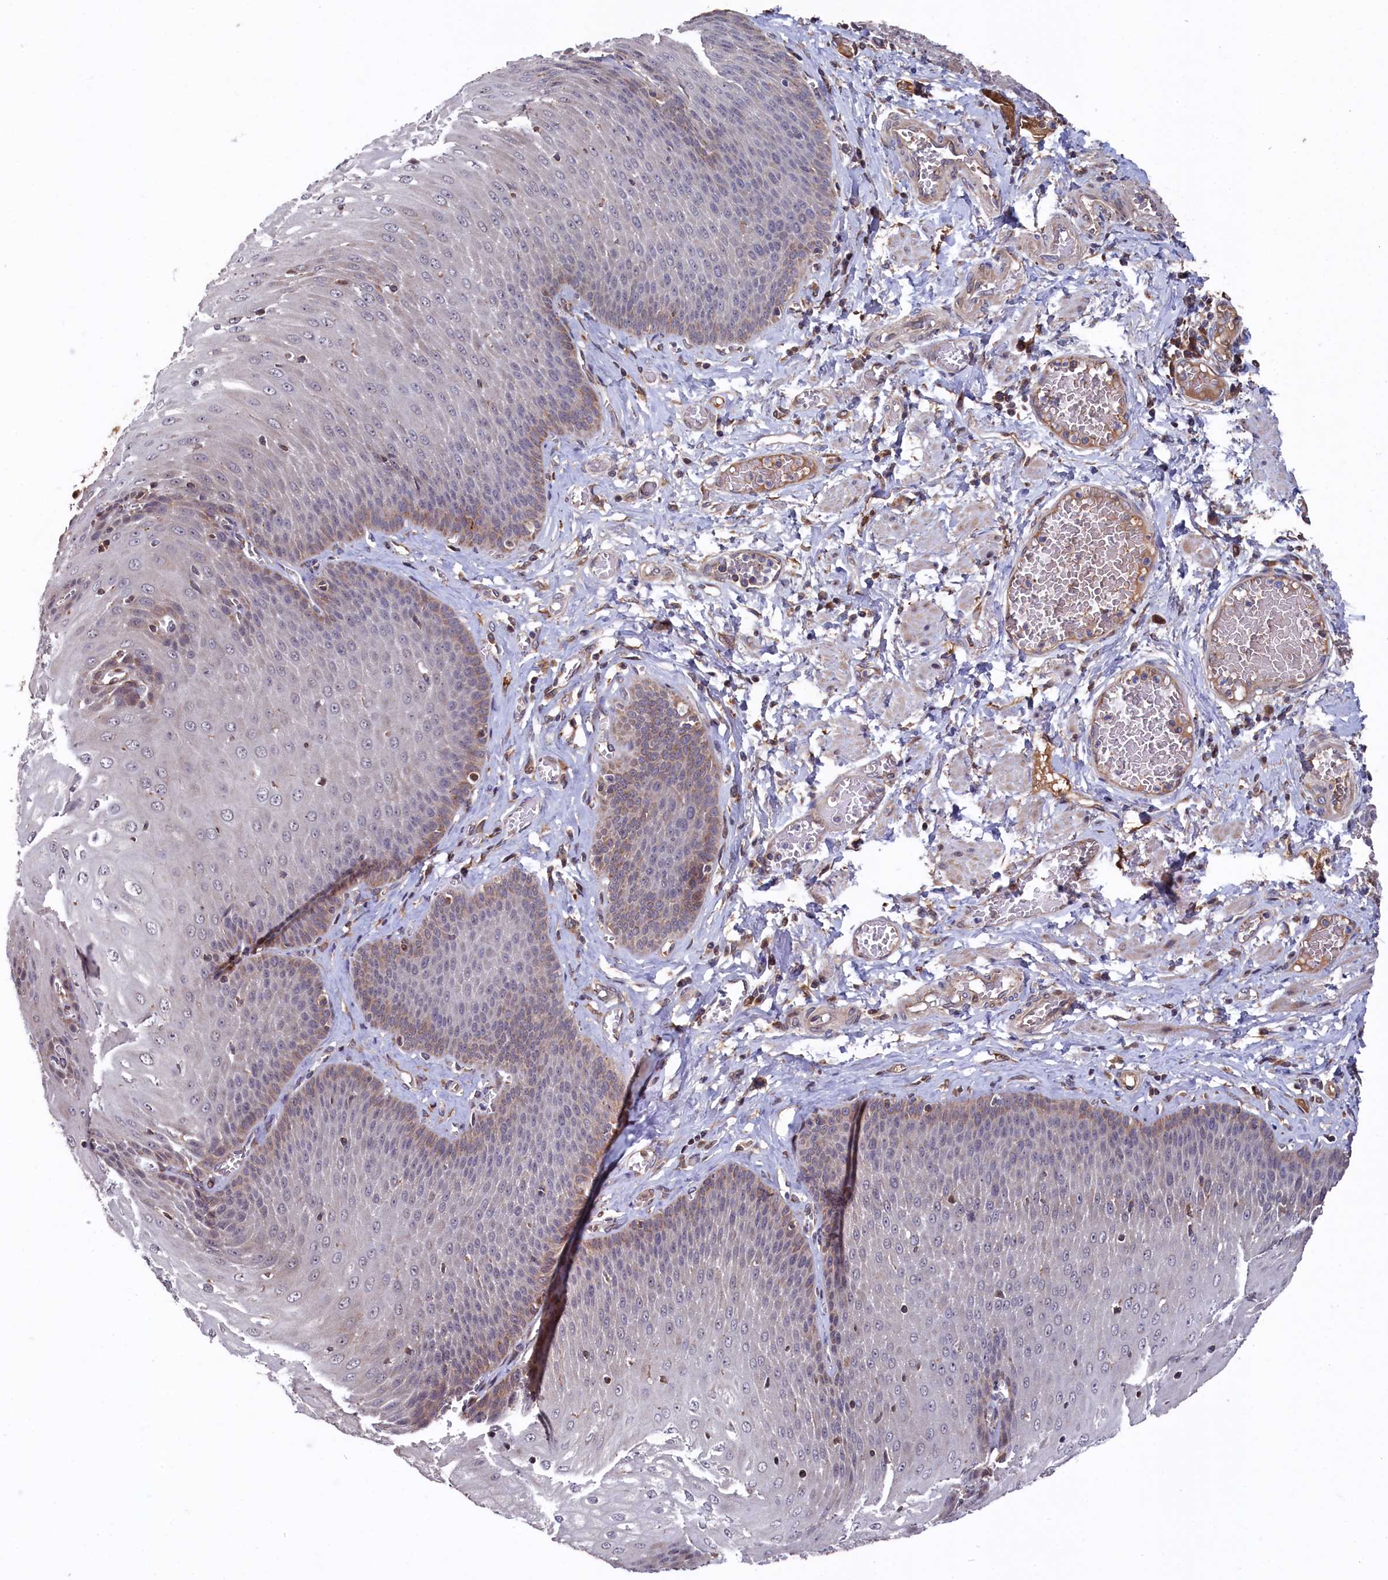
{"staining": {"intensity": "moderate", "quantity": "25%-75%", "location": "cytoplasmic/membranous"}, "tissue": "esophagus", "cell_type": "Squamous epithelial cells", "image_type": "normal", "snomed": [{"axis": "morphology", "description": "Normal tissue, NOS"}, {"axis": "topography", "description": "Esophagus"}], "caption": "This micrograph demonstrates immunohistochemistry staining of benign esophagus, with medium moderate cytoplasmic/membranous staining in approximately 25%-75% of squamous epithelial cells.", "gene": "SLC12A4", "patient": {"sex": "male", "age": 60}}